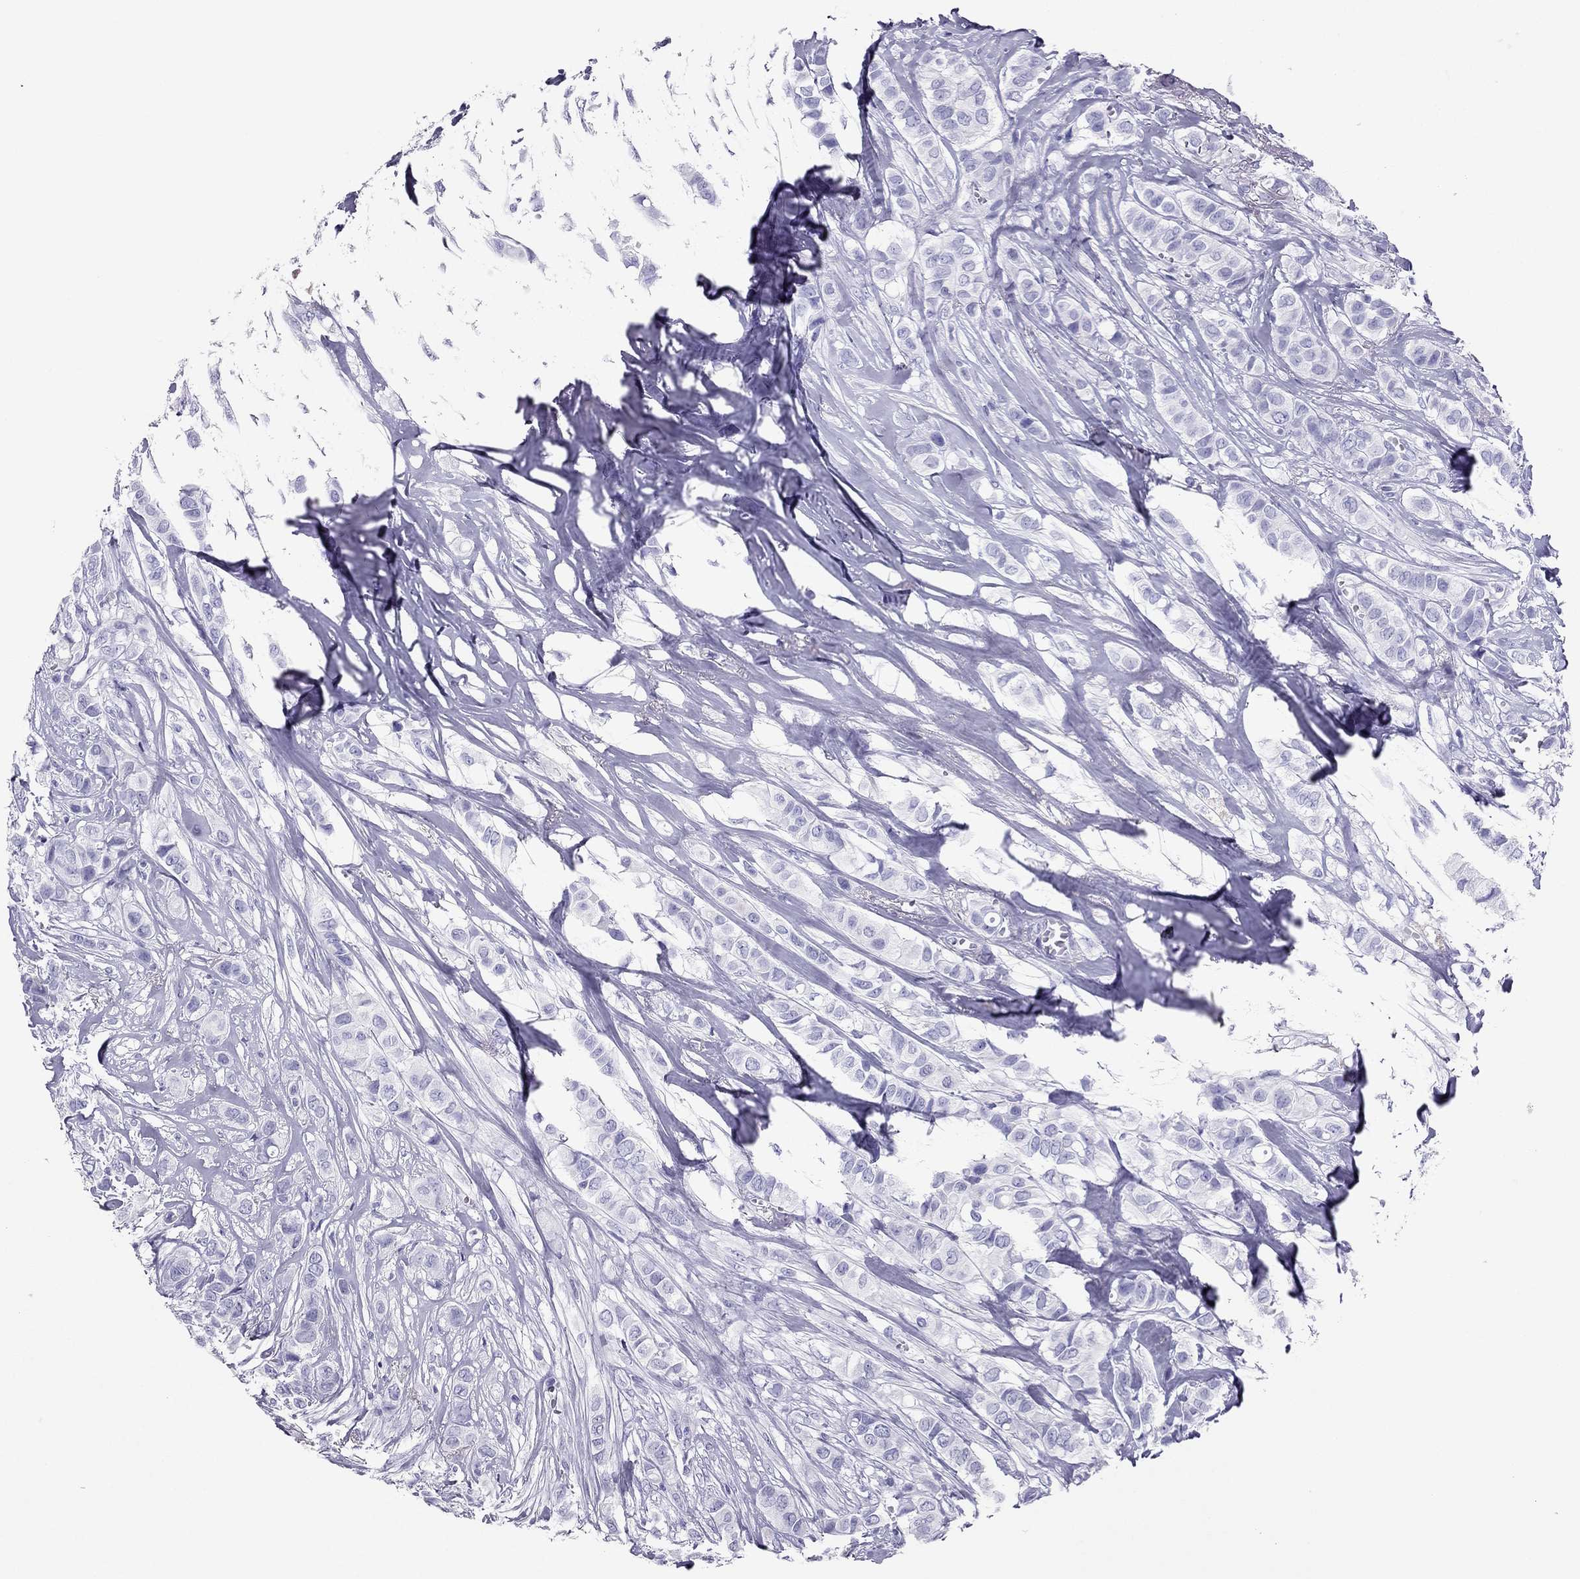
{"staining": {"intensity": "negative", "quantity": "none", "location": "none"}, "tissue": "breast cancer", "cell_type": "Tumor cells", "image_type": "cancer", "snomed": [{"axis": "morphology", "description": "Duct carcinoma"}, {"axis": "topography", "description": "Breast"}], "caption": "Immunohistochemical staining of human breast cancer displays no significant positivity in tumor cells.", "gene": "PDE6A", "patient": {"sex": "female", "age": 85}}